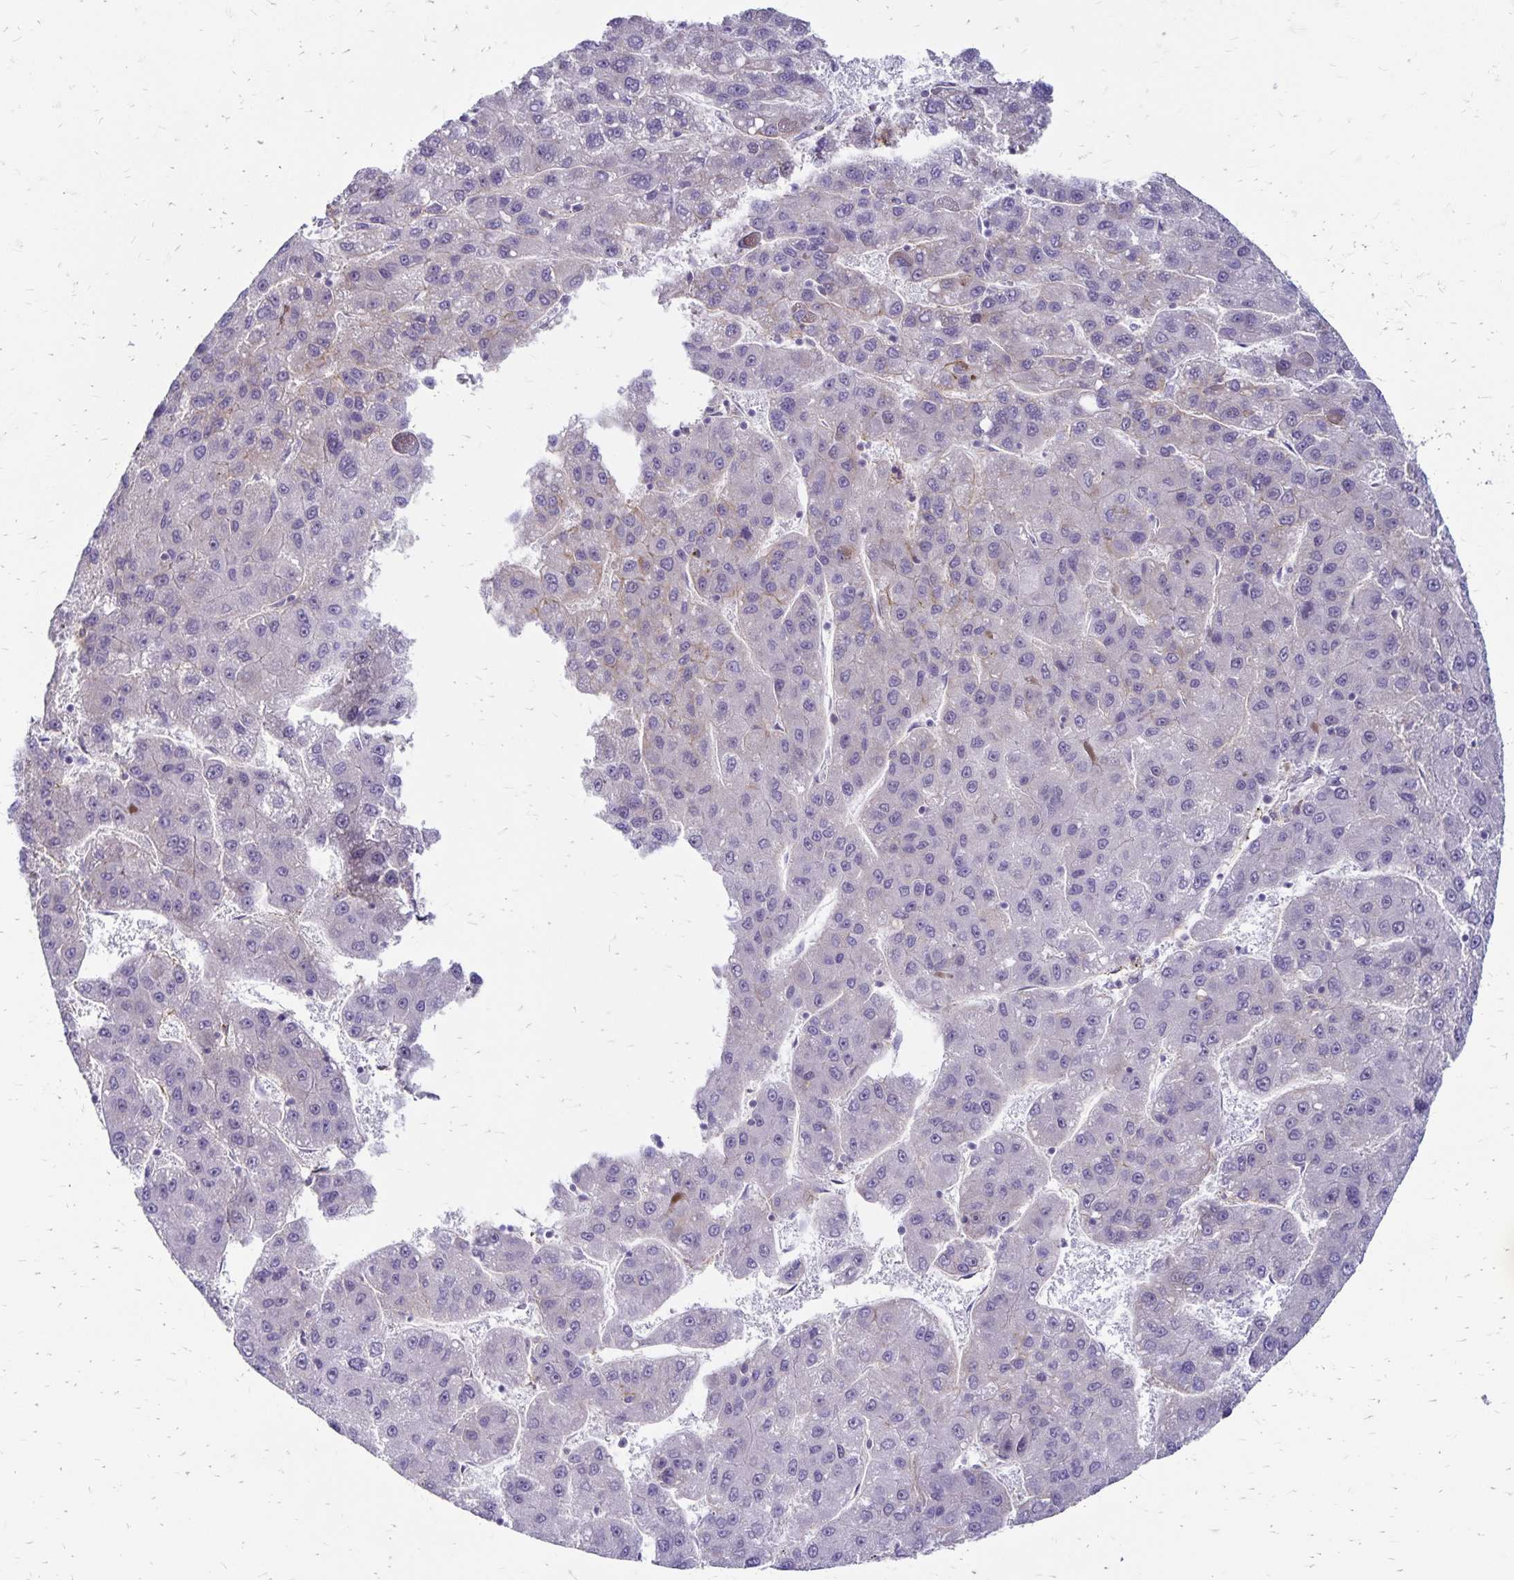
{"staining": {"intensity": "negative", "quantity": "none", "location": "none"}, "tissue": "liver cancer", "cell_type": "Tumor cells", "image_type": "cancer", "snomed": [{"axis": "morphology", "description": "Carcinoma, Hepatocellular, NOS"}, {"axis": "topography", "description": "Liver"}], "caption": "Immunohistochemistry (IHC) image of neoplastic tissue: human hepatocellular carcinoma (liver) stained with DAB (3,3'-diaminobenzidine) demonstrates no significant protein expression in tumor cells. (DAB IHC, high magnification).", "gene": "TNS3", "patient": {"sex": "female", "age": 82}}